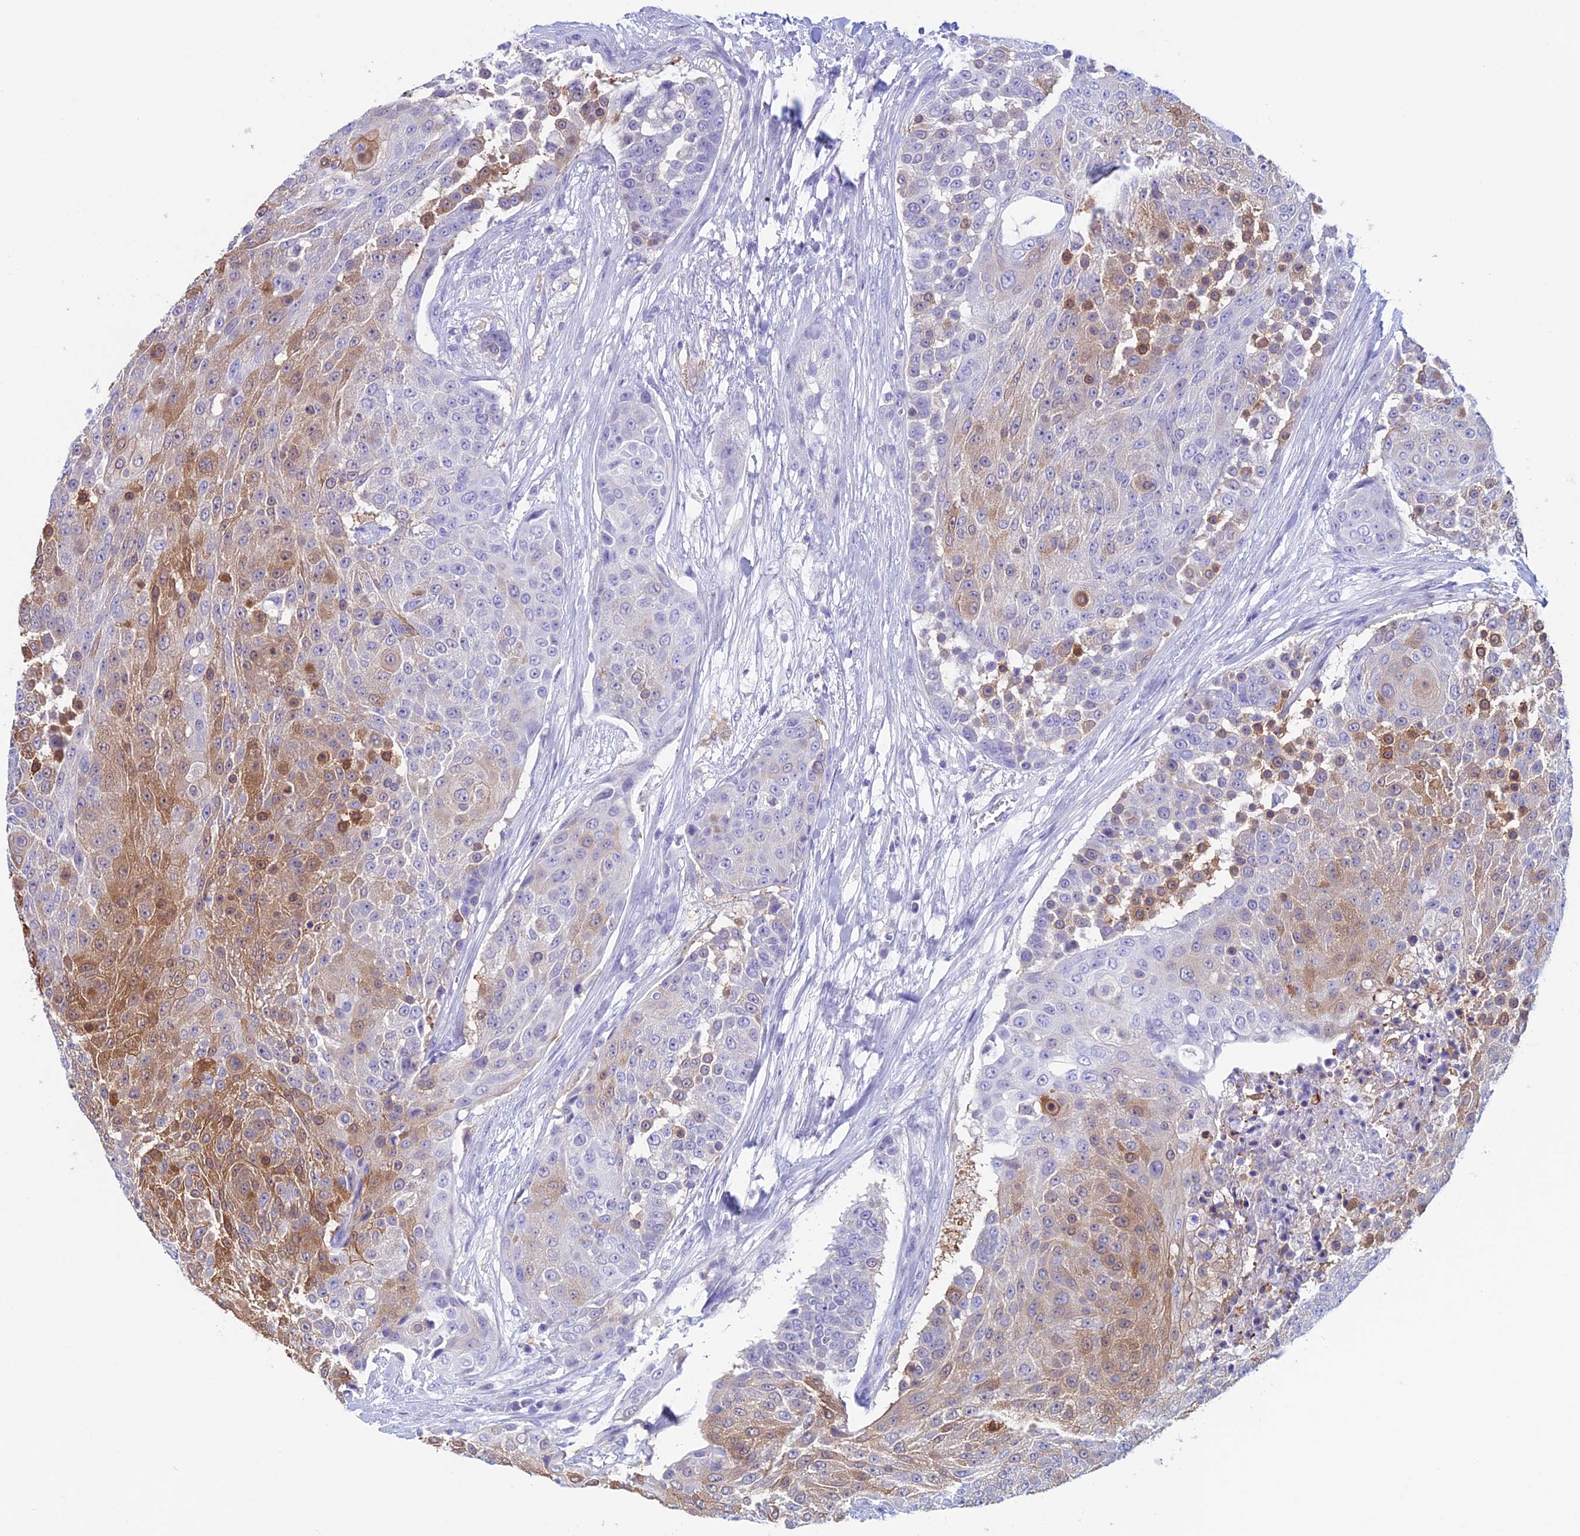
{"staining": {"intensity": "moderate", "quantity": "25%-75%", "location": "cytoplasmic/membranous"}, "tissue": "urothelial cancer", "cell_type": "Tumor cells", "image_type": "cancer", "snomed": [{"axis": "morphology", "description": "Urothelial carcinoma, High grade"}, {"axis": "topography", "description": "Urinary bladder"}], "caption": "Immunohistochemistry photomicrograph of human urothelial carcinoma (high-grade) stained for a protein (brown), which reveals medium levels of moderate cytoplasmic/membranous positivity in about 25%-75% of tumor cells.", "gene": "KCNK17", "patient": {"sex": "female", "age": 63}}